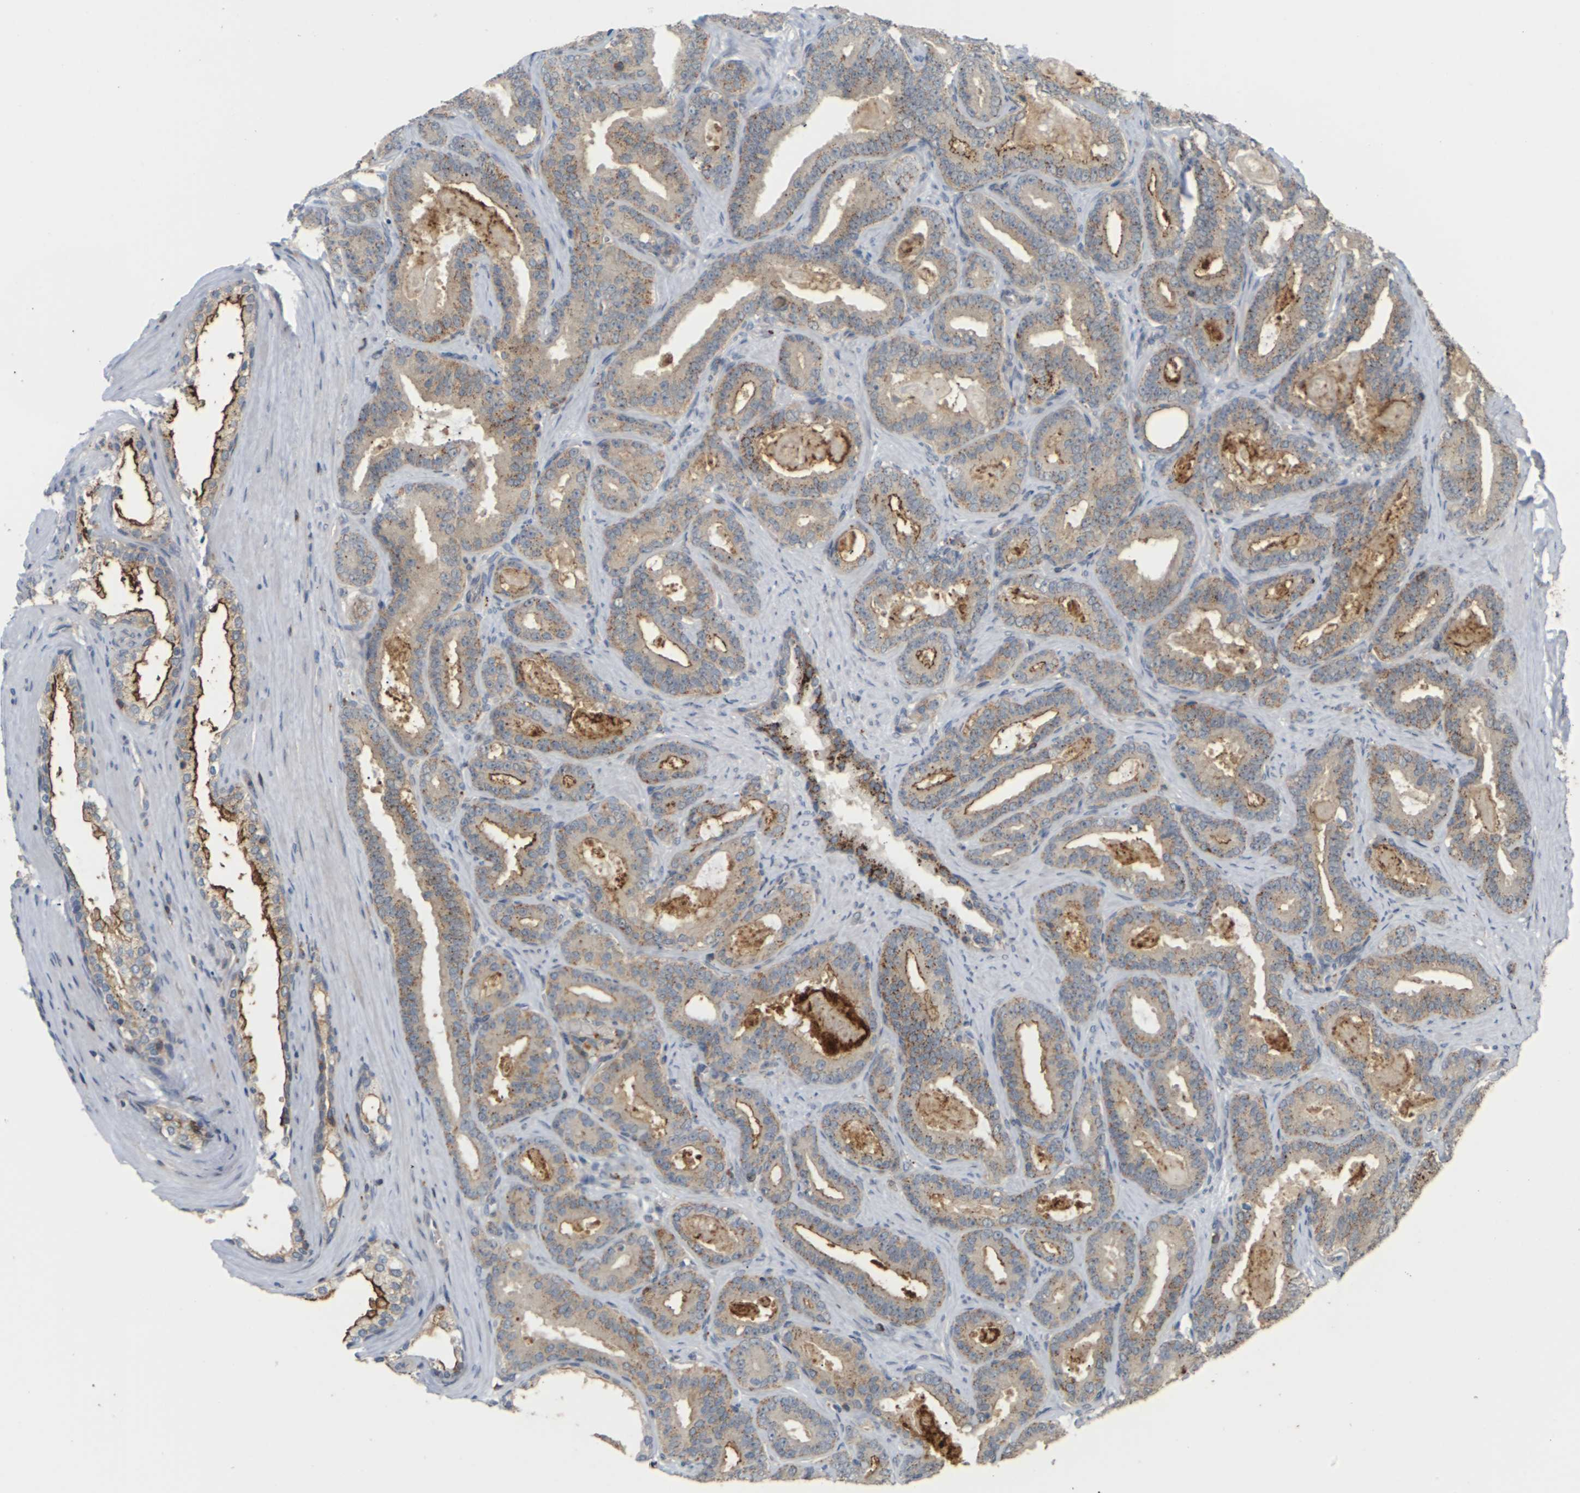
{"staining": {"intensity": "moderate", "quantity": "25%-75%", "location": "cytoplasmic/membranous"}, "tissue": "prostate cancer", "cell_type": "Tumor cells", "image_type": "cancer", "snomed": [{"axis": "morphology", "description": "Adenocarcinoma, High grade"}, {"axis": "topography", "description": "Prostate"}], "caption": "Moderate cytoplasmic/membranous staining is seen in approximately 25%-75% of tumor cells in prostate adenocarcinoma (high-grade).", "gene": "KSR1", "patient": {"sex": "male", "age": 60}}